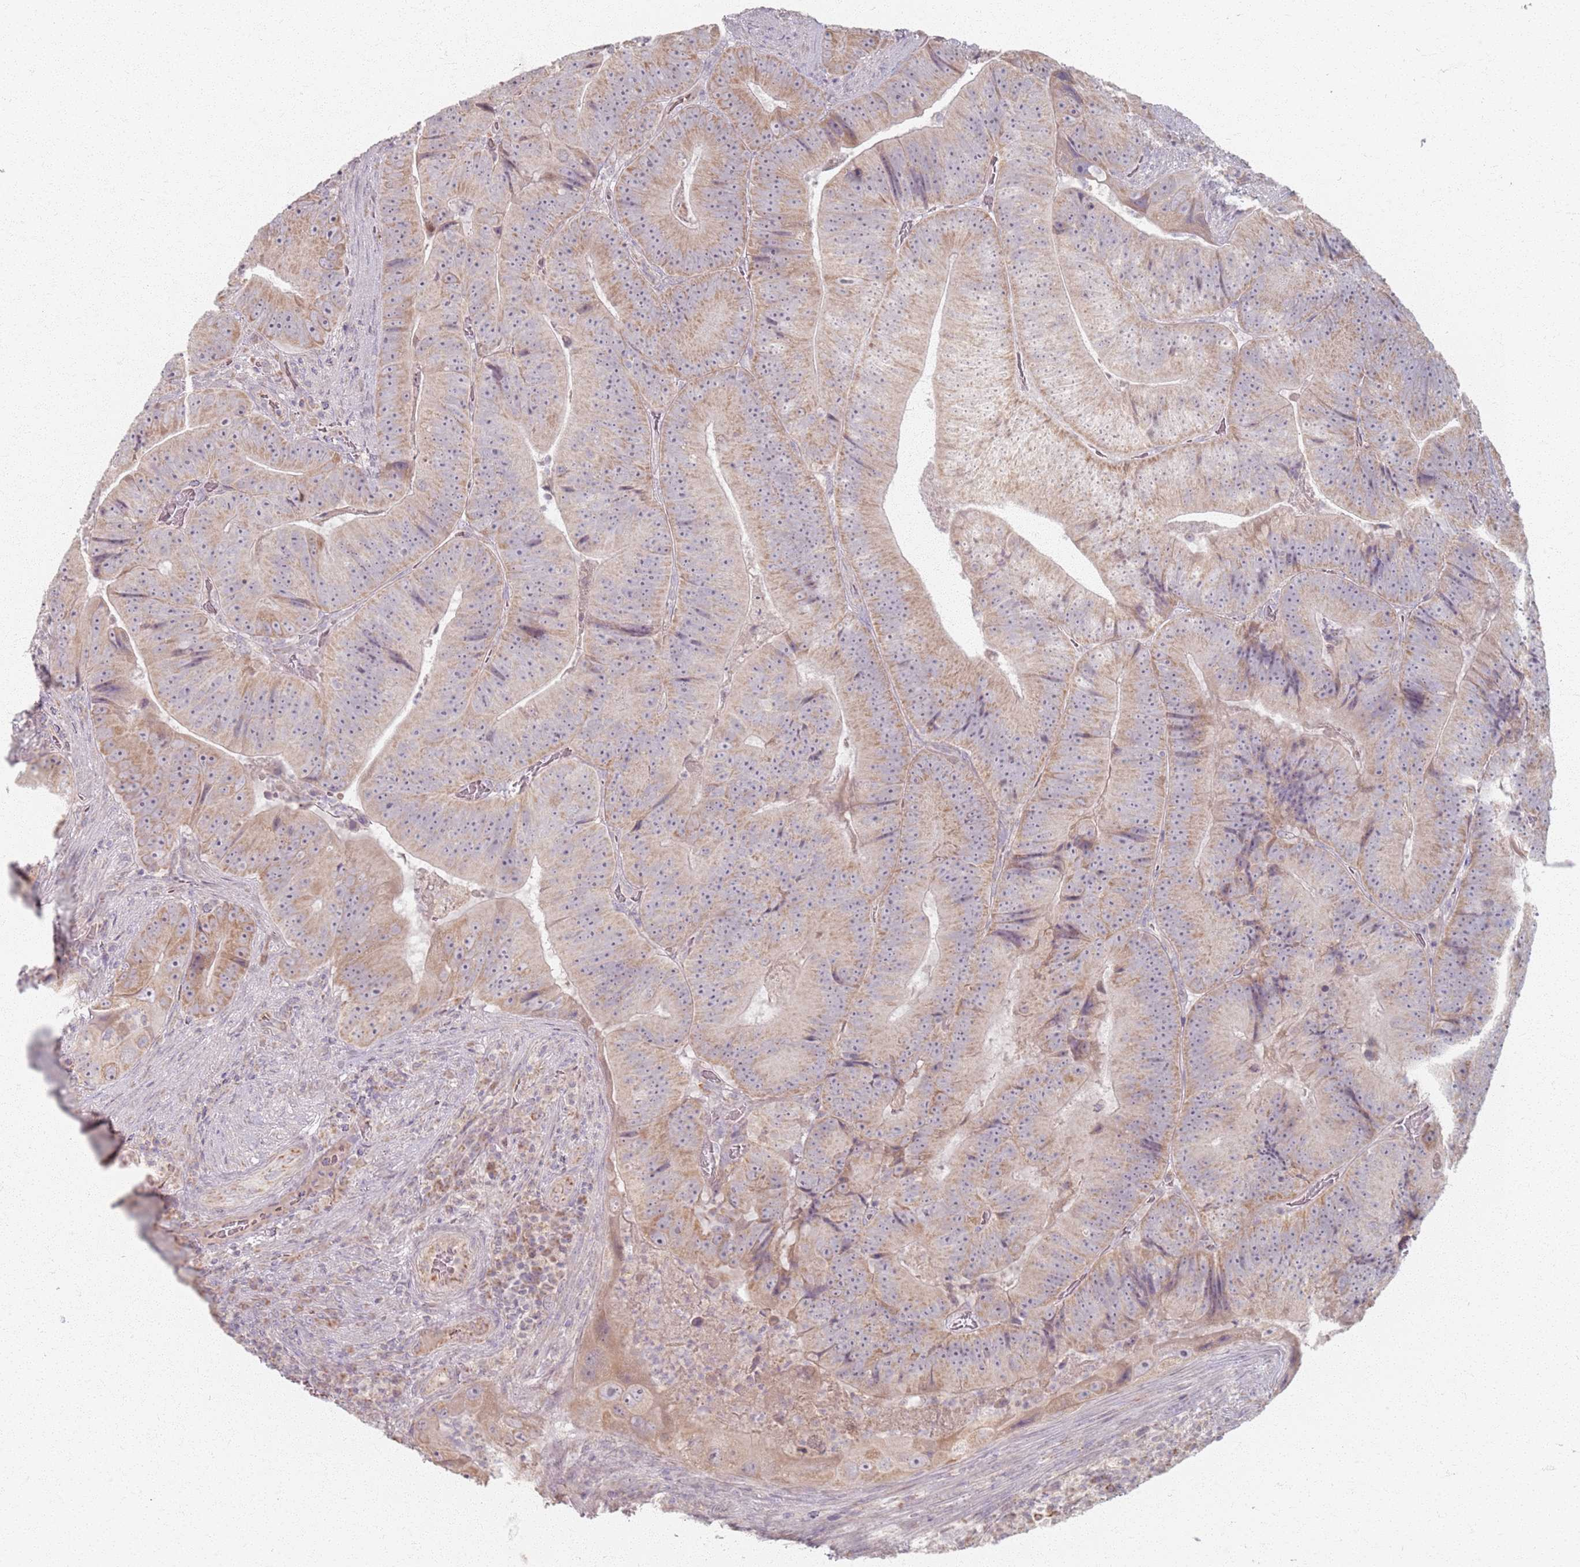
{"staining": {"intensity": "moderate", "quantity": "25%-75%", "location": "cytoplasmic/membranous"}, "tissue": "colorectal cancer", "cell_type": "Tumor cells", "image_type": "cancer", "snomed": [{"axis": "morphology", "description": "Adenocarcinoma, NOS"}, {"axis": "topography", "description": "Colon"}], "caption": "Tumor cells display medium levels of moderate cytoplasmic/membranous positivity in approximately 25%-75% of cells in human colorectal cancer (adenocarcinoma).", "gene": "PKD2L2", "patient": {"sex": "female", "age": 86}}